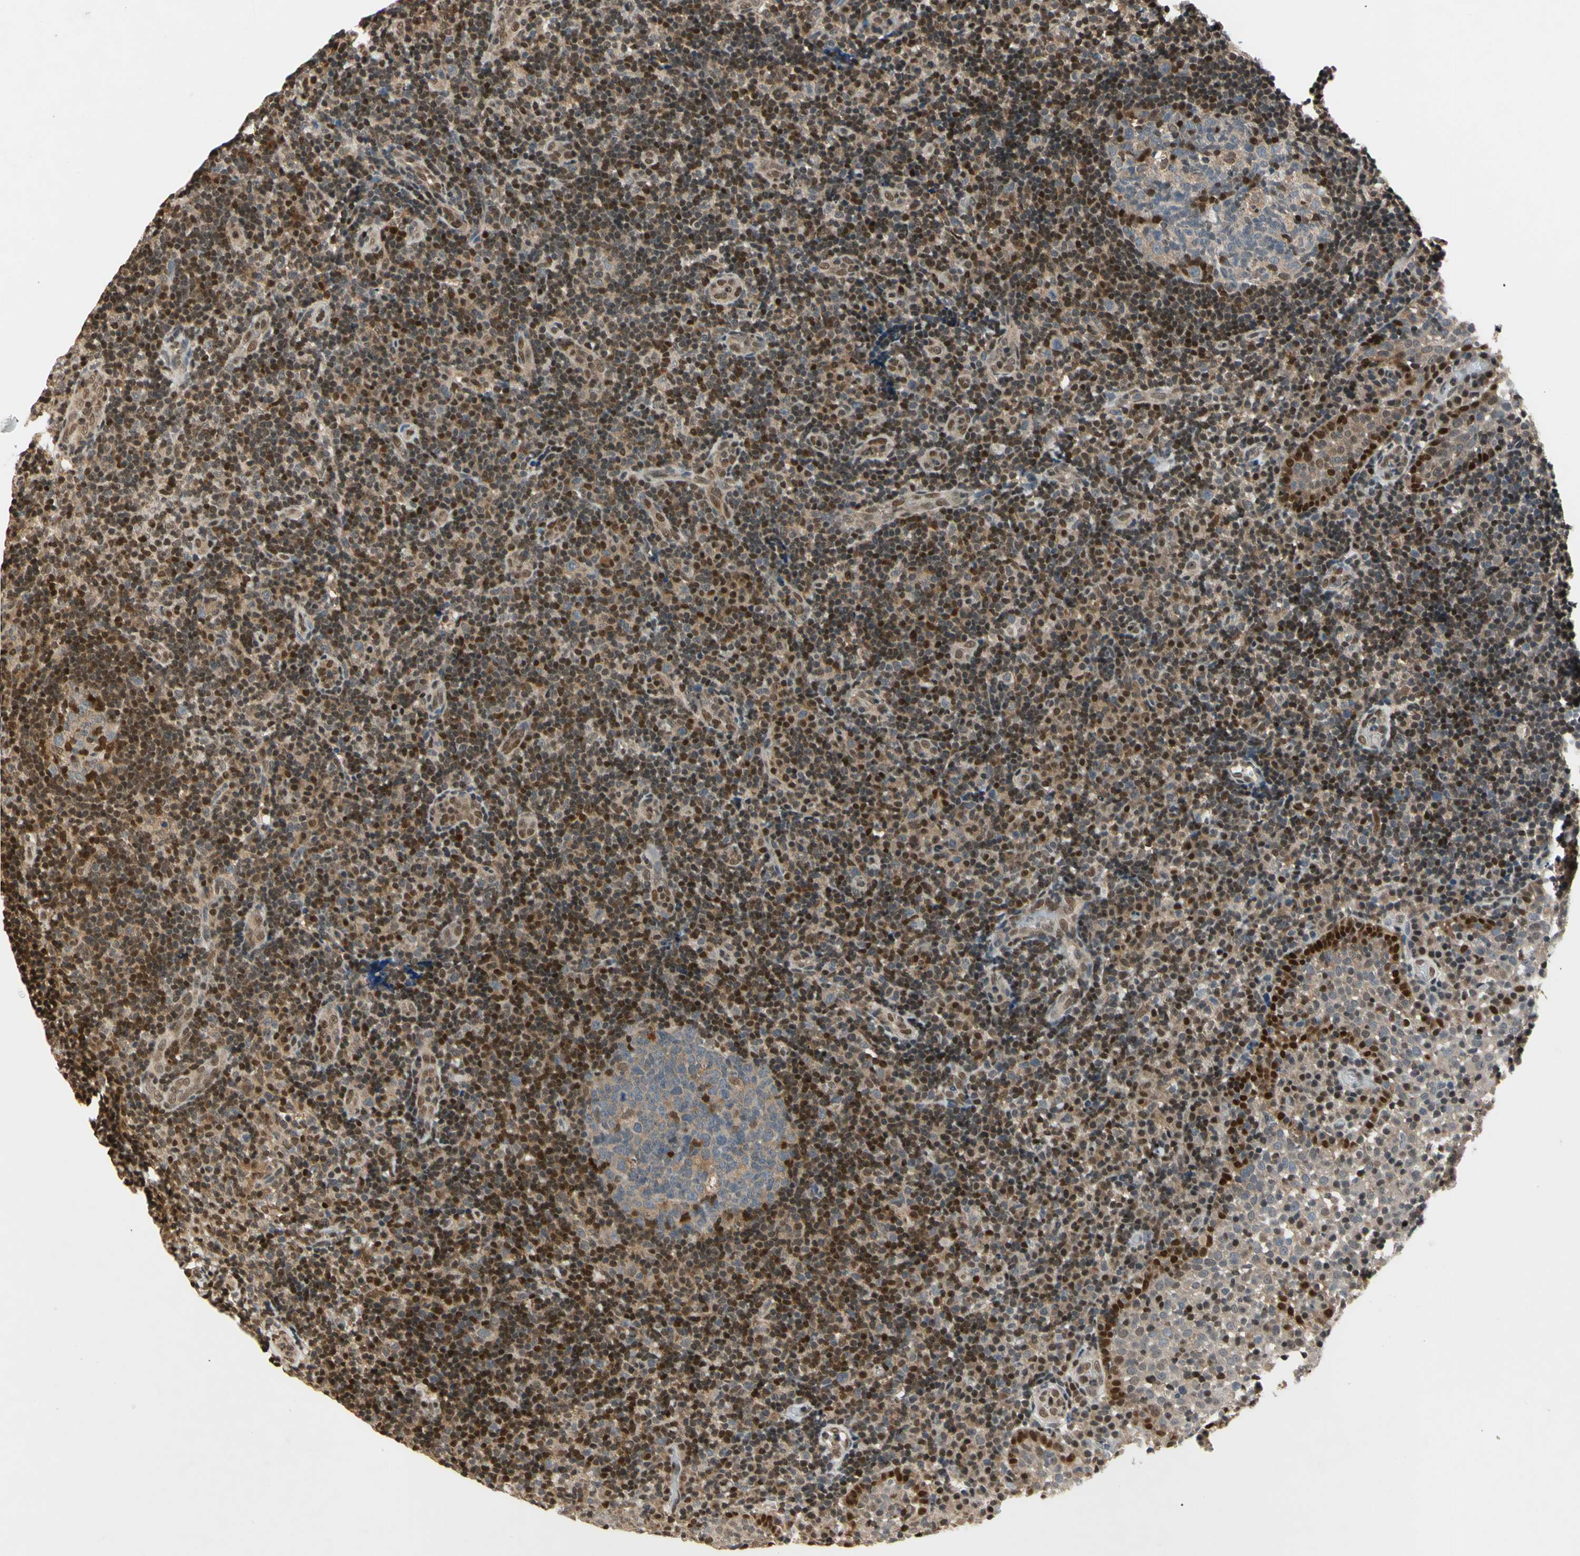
{"staining": {"intensity": "moderate", "quantity": "<25%", "location": "nuclear"}, "tissue": "tonsil", "cell_type": "Germinal center cells", "image_type": "normal", "snomed": [{"axis": "morphology", "description": "Normal tissue, NOS"}, {"axis": "topography", "description": "Tonsil"}], "caption": "Germinal center cells display low levels of moderate nuclear positivity in about <25% of cells in unremarkable tonsil.", "gene": "GSR", "patient": {"sex": "female", "age": 40}}